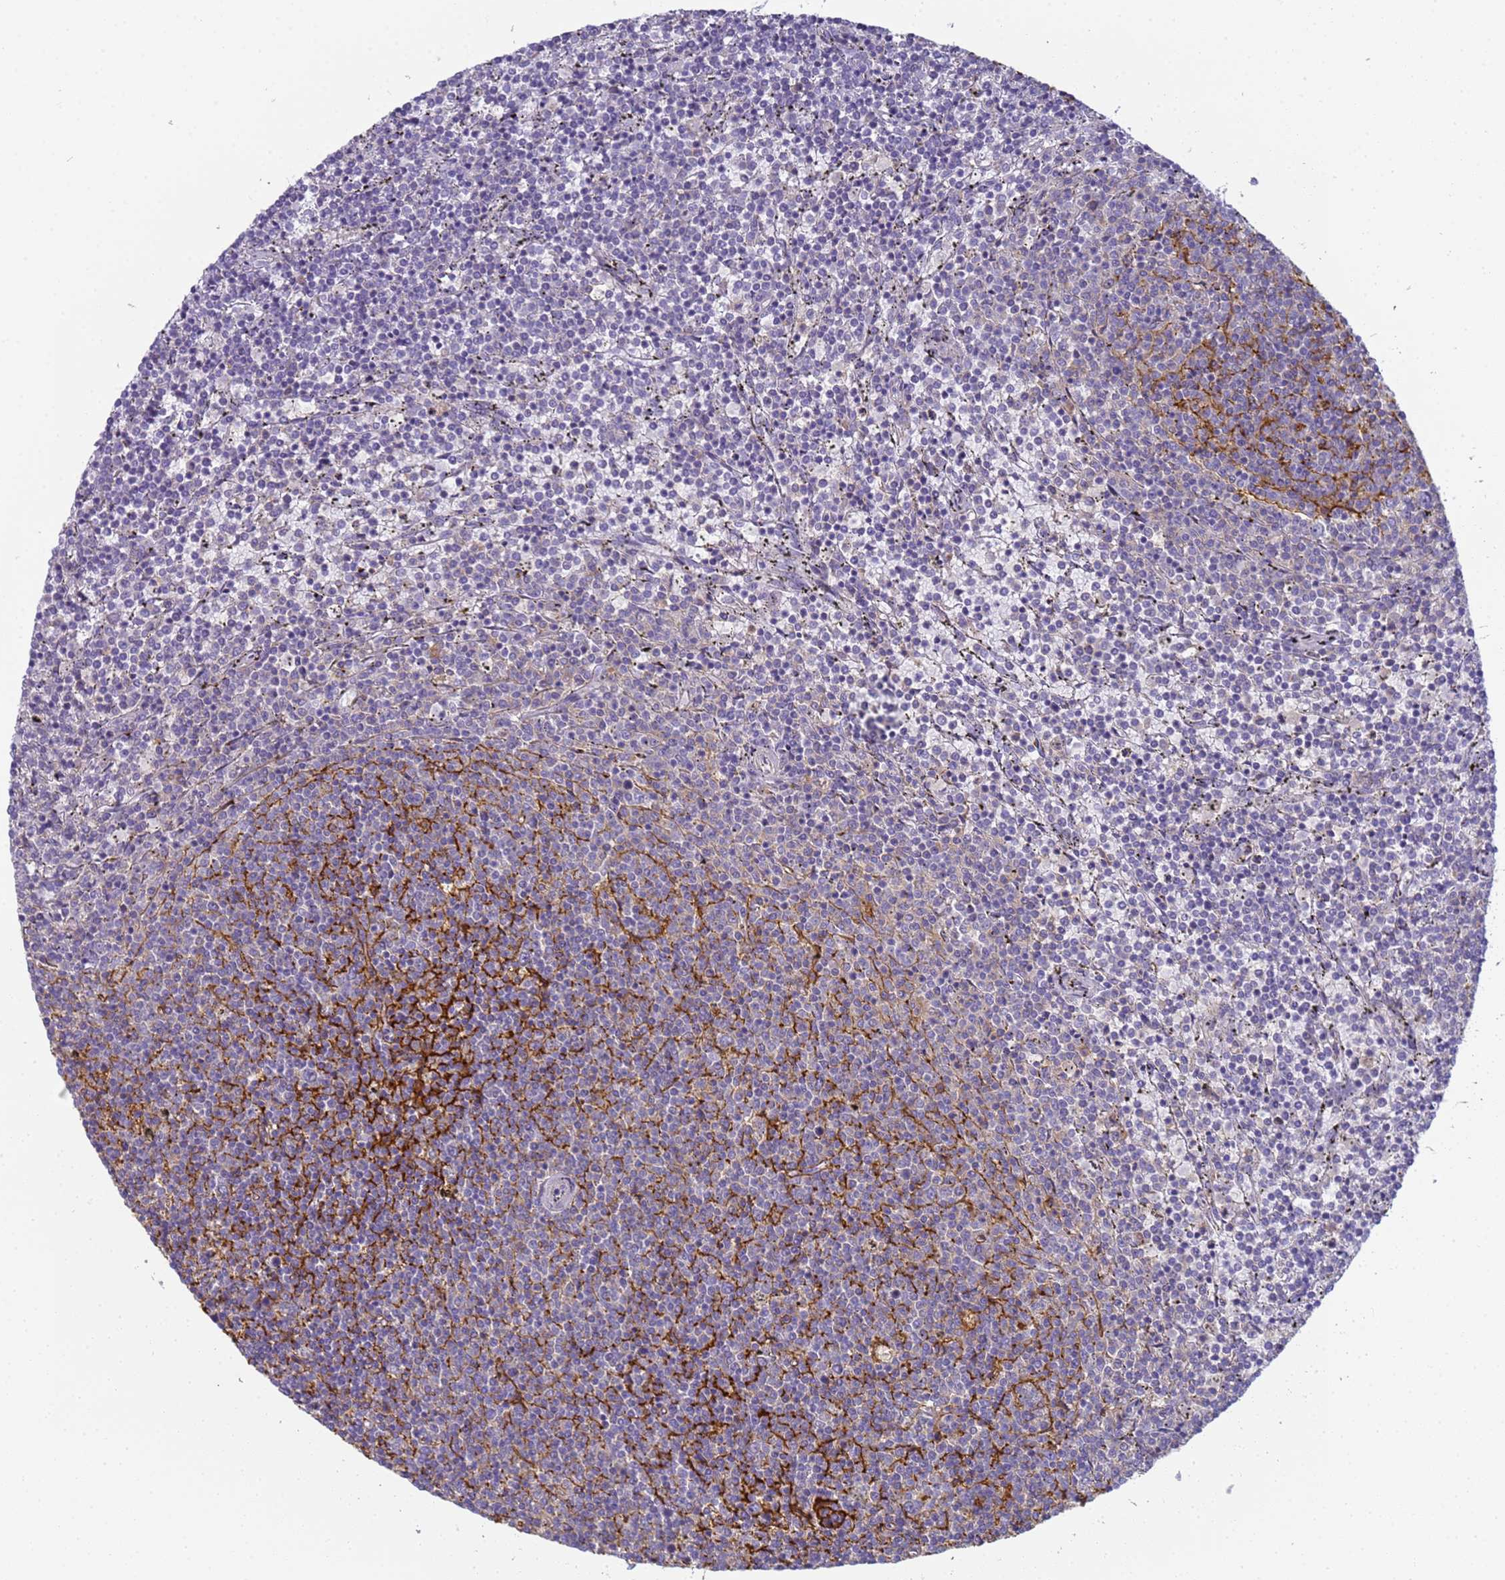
{"staining": {"intensity": "negative", "quantity": "none", "location": "none"}, "tissue": "lymphoma", "cell_type": "Tumor cells", "image_type": "cancer", "snomed": [{"axis": "morphology", "description": "Malignant lymphoma, non-Hodgkin's type, Low grade"}, {"axis": "topography", "description": "Spleen"}], "caption": "The photomicrograph displays no significant staining in tumor cells of lymphoma.", "gene": "CR1", "patient": {"sex": "female", "age": 50}}